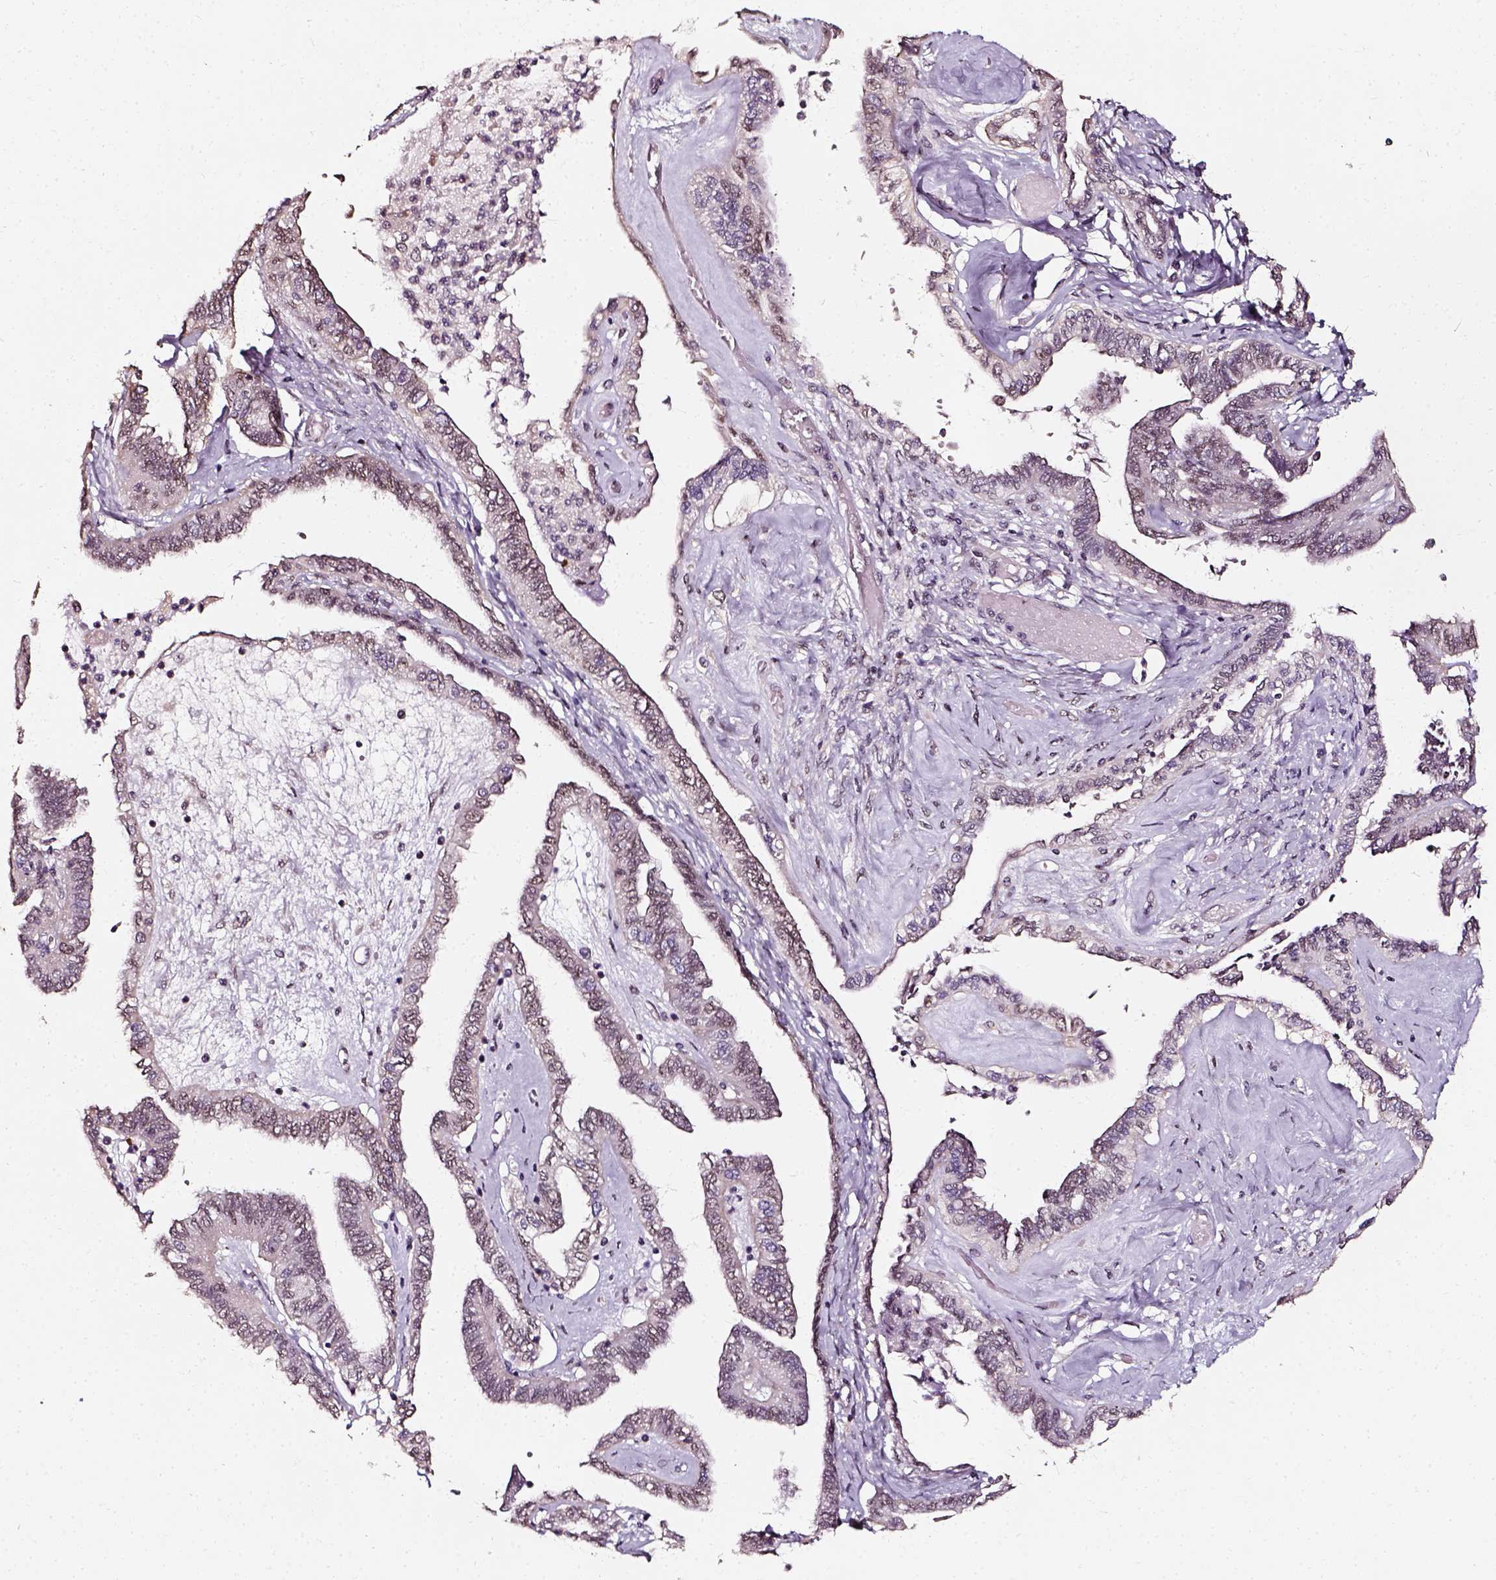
{"staining": {"intensity": "negative", "quantity": "none", "location": "none"}, "tissue": "ovarian cancer", "cell_type": "Tumor cells", "image_type": "cancer", "snomed": [{"axis": "morphology", "description": "Carcinoma, endometroid"}, {"axis": "topography", "description": "Ovary"}], "caption": "A histopathology image of ovarian cancer stained for a protein displays no brown staining in tumor cells. (DAB (3,3'-diaminobenzidine) immunohistochemistry with hematoxylin counter stain).", "gene": "NACC1", "patient": {"sex": "female", "age": 70}}